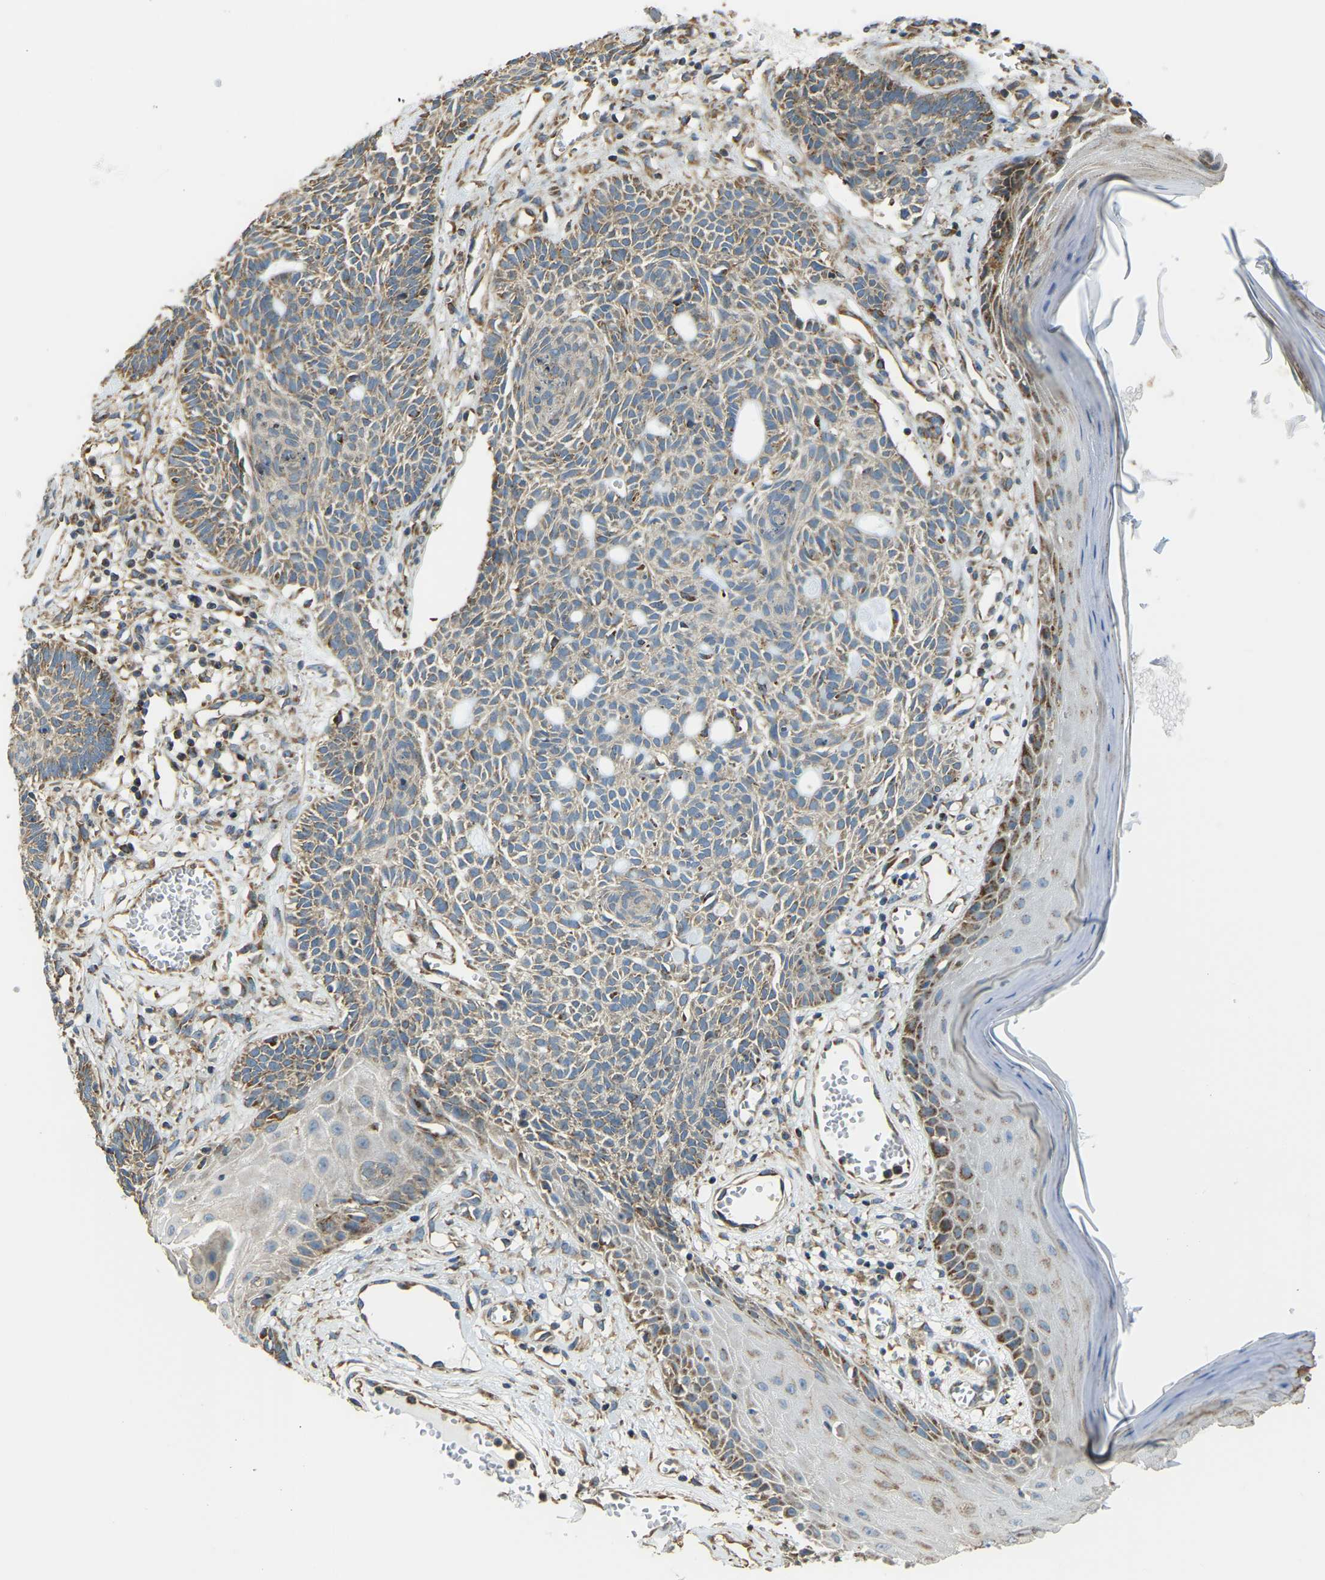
{"staining": {"intensity": "moderate", "quantity": "25%-75%", "location": "cytoplasmic/membranous"}, "tissue": "skin cancer", "cell_type": "Tumor cells", "image_type": "cancer", "snomed": [{"axis": "morphology", "description": "Basal cell carcinoma"}, {"axis": "topography", "description": "Skin"}], "caption": "DAB immunohistochemical staining of human skin basal cell carcinoma demonstrates moderate cytoplasmic/membranous protein staining in approximately 25%-75% of tumor cells.", "gene": "PSMD7", "patient": {"sex": "male", "age": 67}}